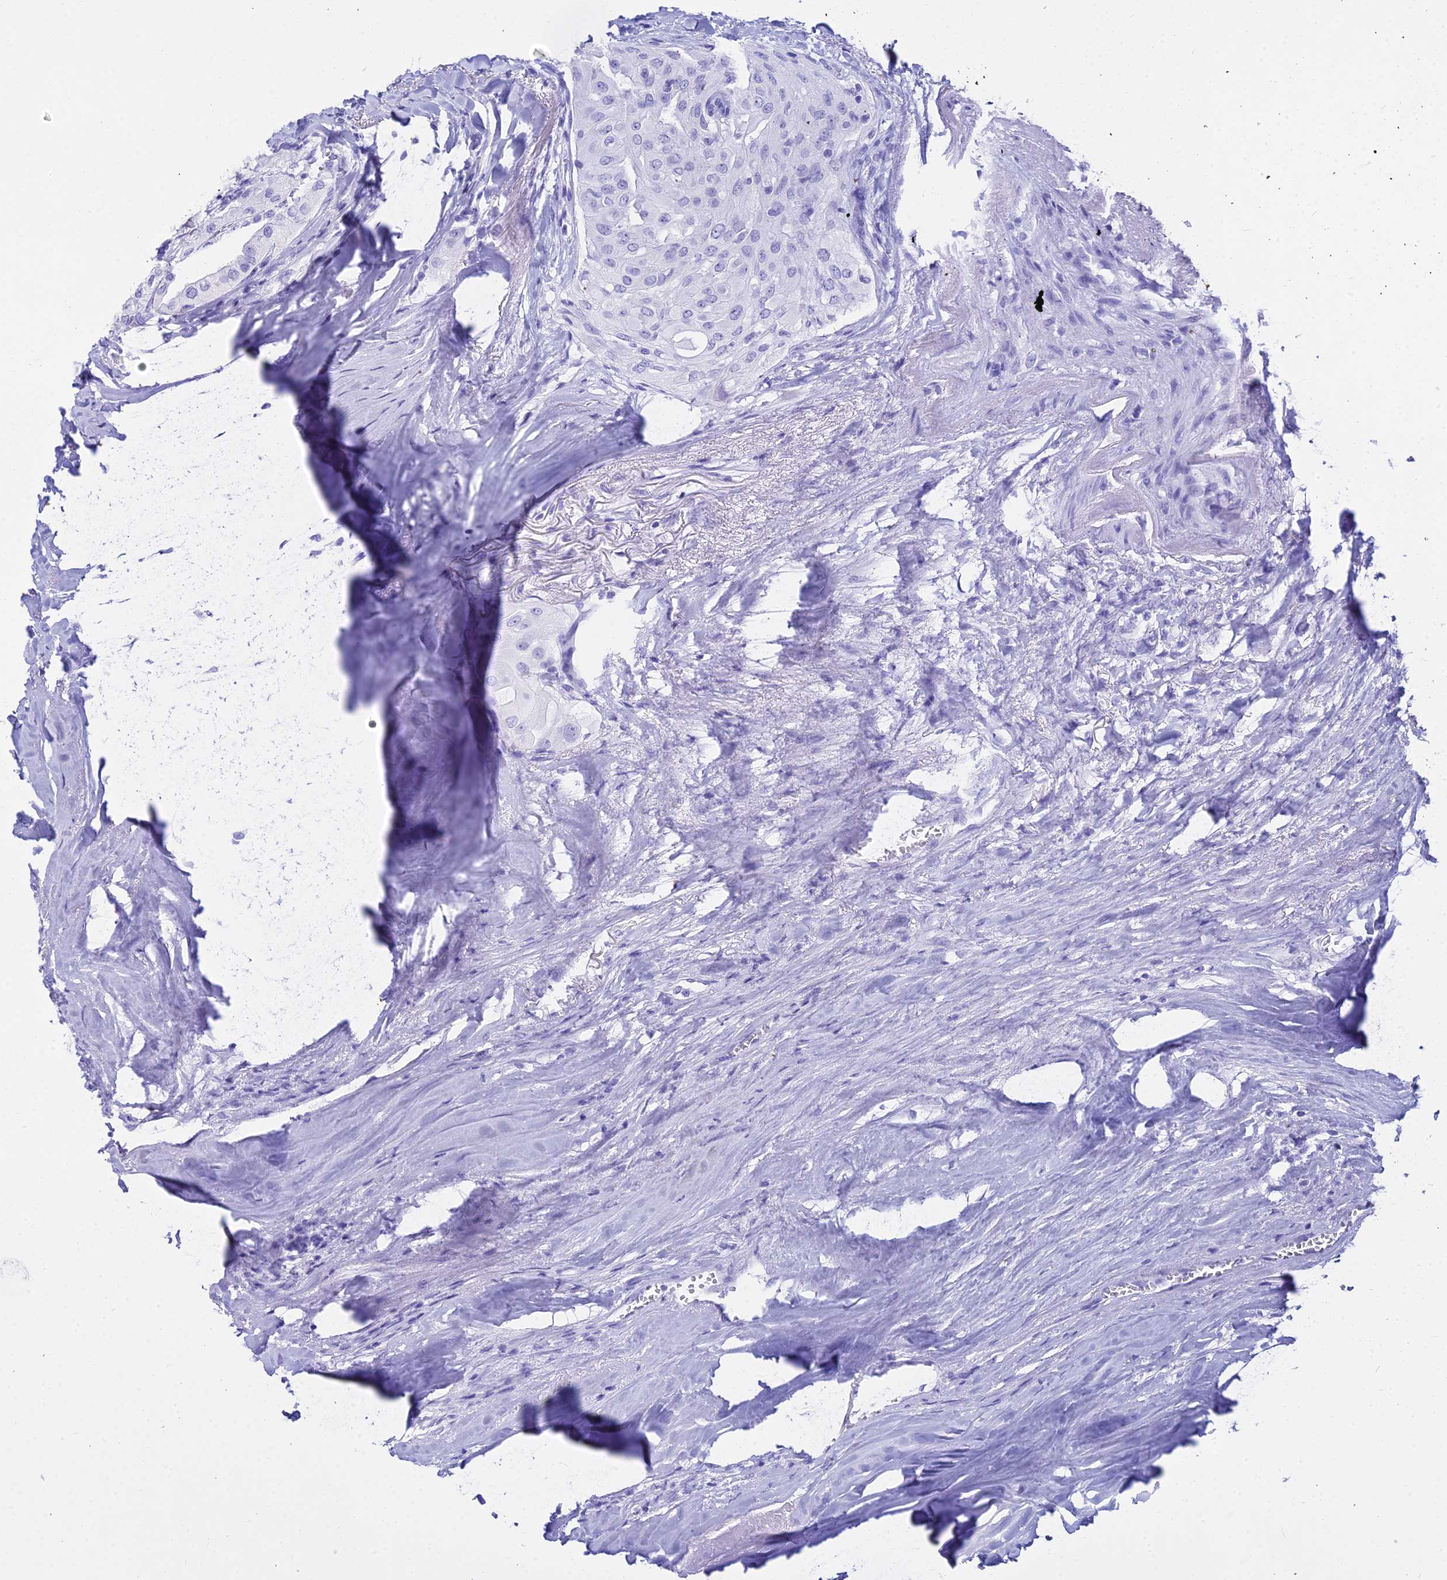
{"staining": {"intensity": "negative", "quantity": "none", "location": "none"}, "tissue": "thyroid cancer", "cell_type": "Tumor cells", "image_type": "cancer", "snomed": [{"axis": "morphology", "description": "Papillary adenocarcinoma, NOS"}, {"axis": "topography", "description": "Thyroid gland"}], "caption": "High power microscopy micrograph of an immunohistochemistry image of papillary adenocarcinoma (thyroid), revealing no significant positivity in tumor cells.", "gene": "ZNF442", "patient": {"sex": "female", "age": 59}}